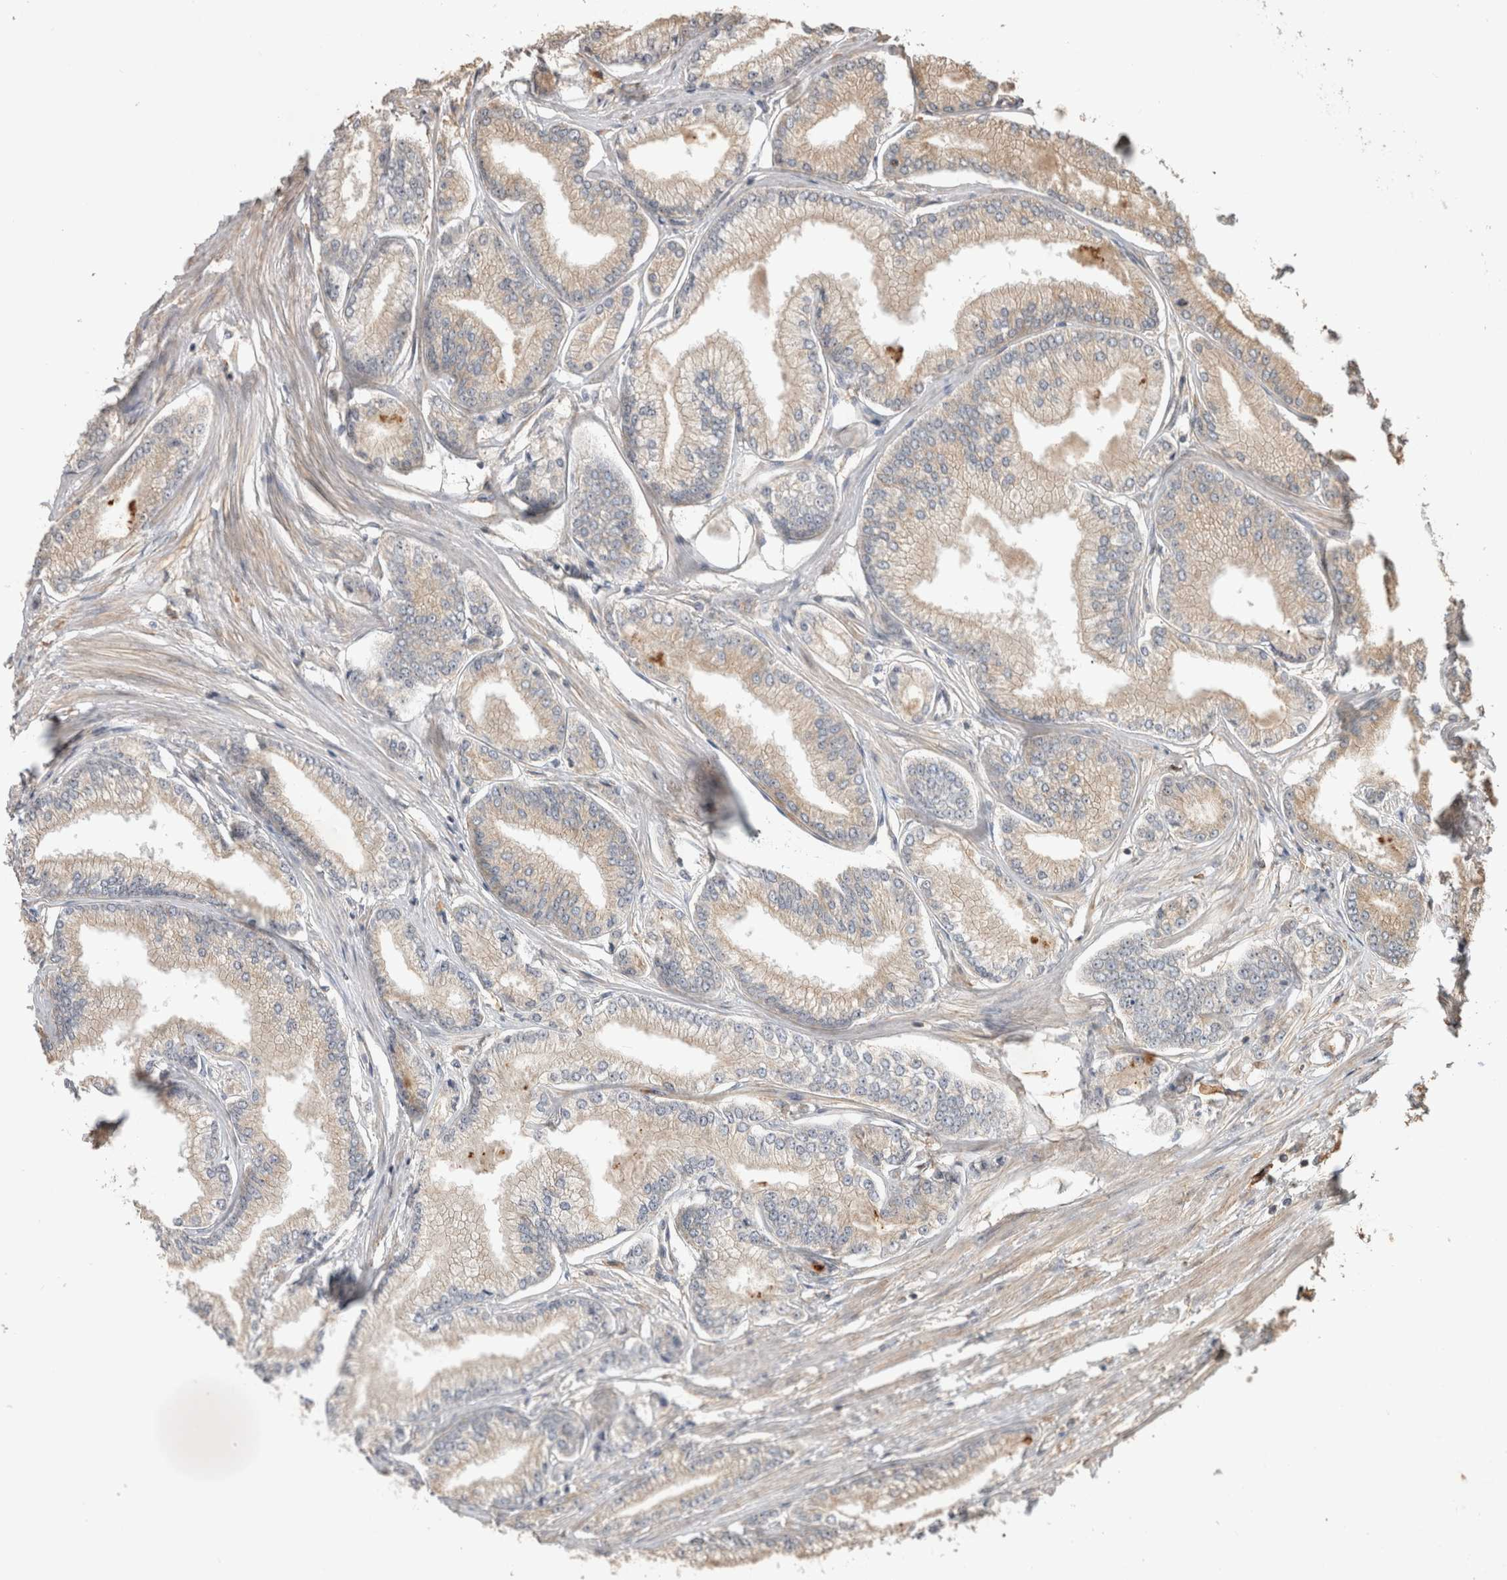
{"staining": {"intensity": "weak", "quantity": ">75%", "location": "cytoplasmic/membranous"}, "tissue": "prostate cancer", "cell_type": "Tumor cells", "image_type": "cancer", "snomed": [{"axis": "morphology", "description": "Adenocarcinoma, Low grade"}, {"axis": "topography", "description": "Prostate"}], "caption": "Adenocarcinoma (low-grade) (prostate) tissue displays weak cytoplasmic/membranous staining in approximately >75% of tumor cells, visualized by immunohistochemistry.", "gene": "CLIP1", "patient": {"sex": "male", "age": 52}}